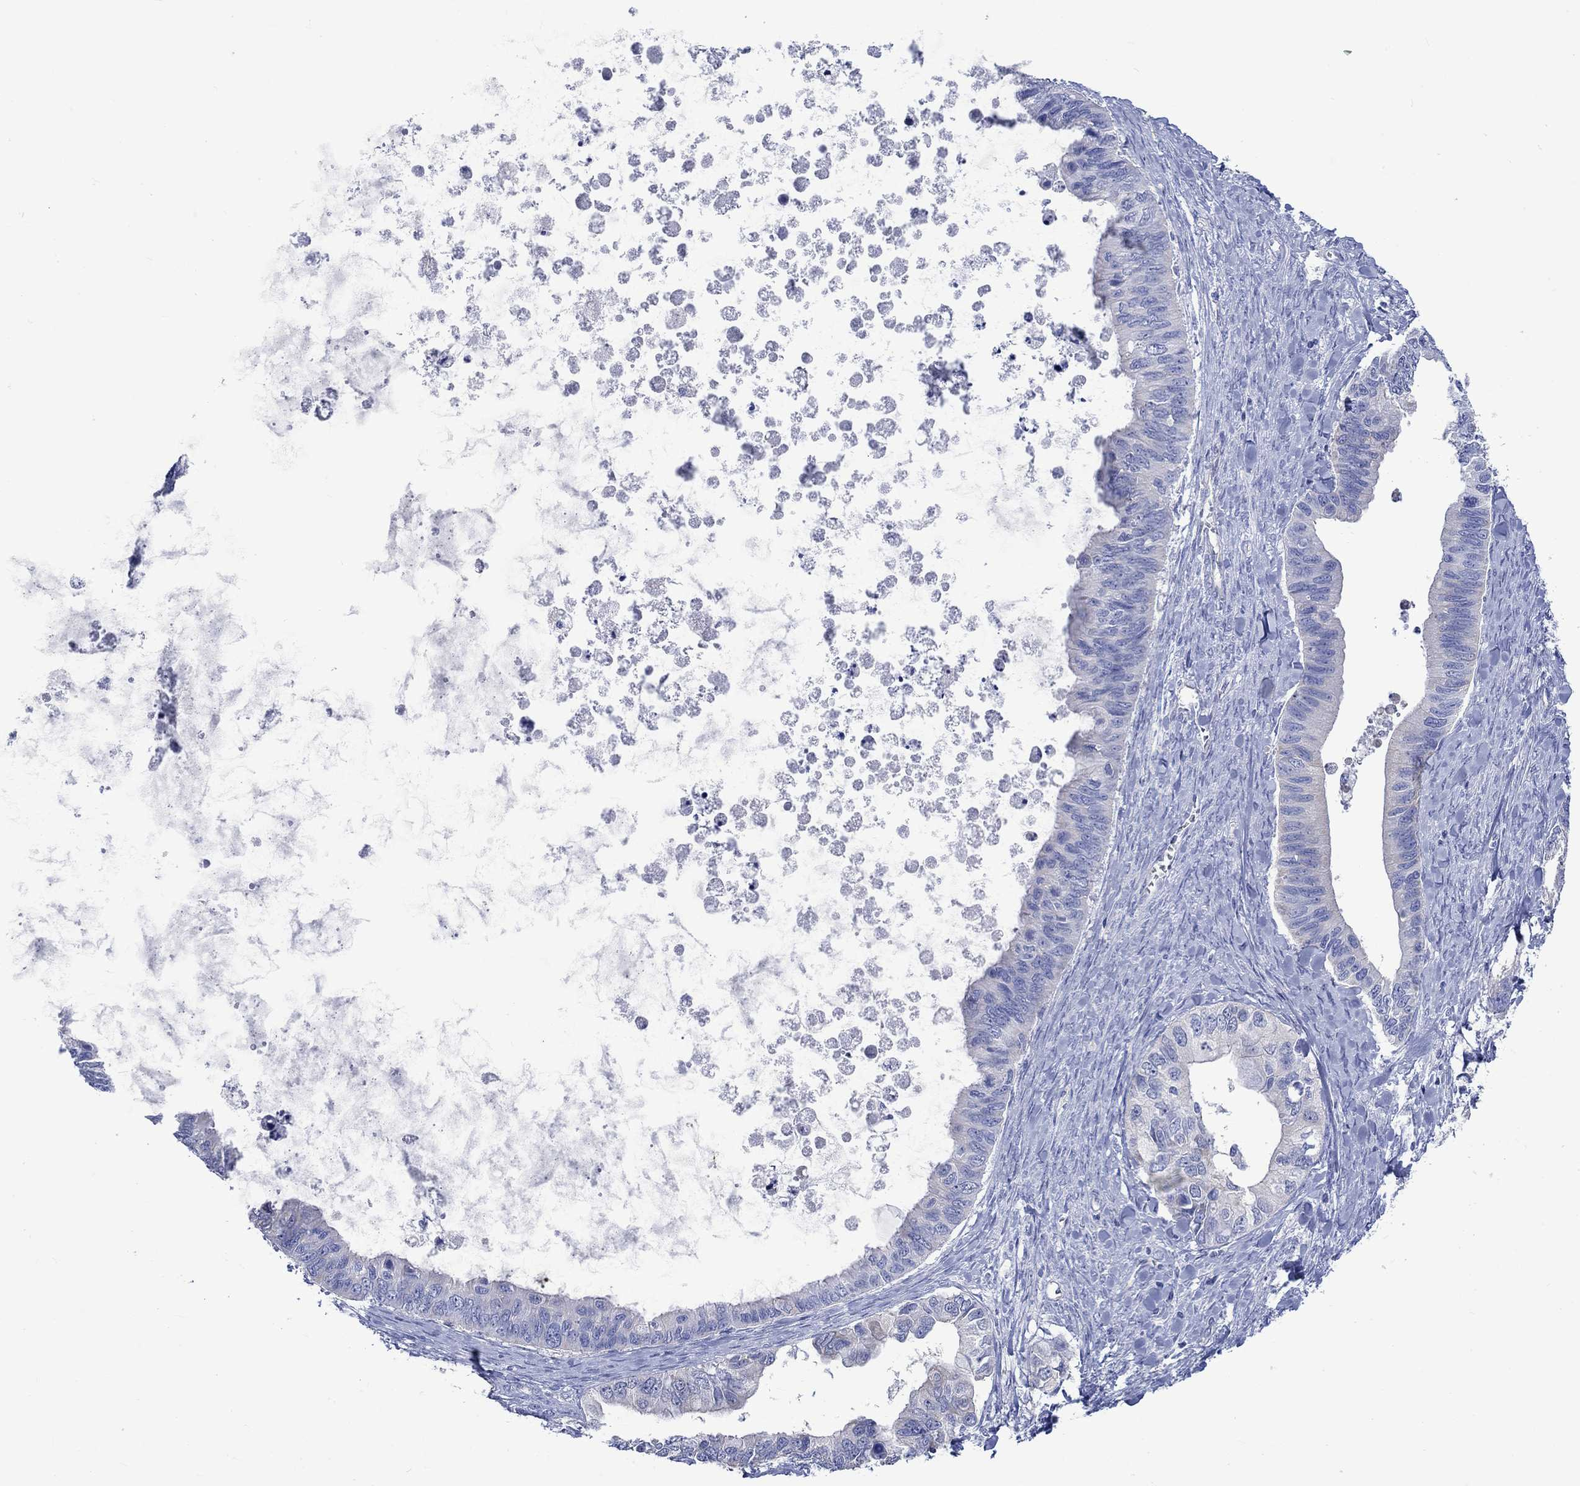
{"staining": {"intensity": "negative", "quantity": "none", "location": "none"}, "tissue": "ovarian cancer", "cell_type": "Tumor cells", "image_type": "cancer", "snomed": [{"axis": "morphology", "description": "Cystadenocarcinoma, mucinous, NOS"}, {"axis": "topography", "description": "Ovary"}], "caption": "An image of human ovarian mucinous cystadenocarcinoma is negative for staining in tumor cells. The staining is performed using DAB (3,3'-diaminobenzidine) brown chromogen with nuclei counter-stained in using hematoxylin.", "gene": "CPLX2", "patient": {"sex": "female", "age": 76}}